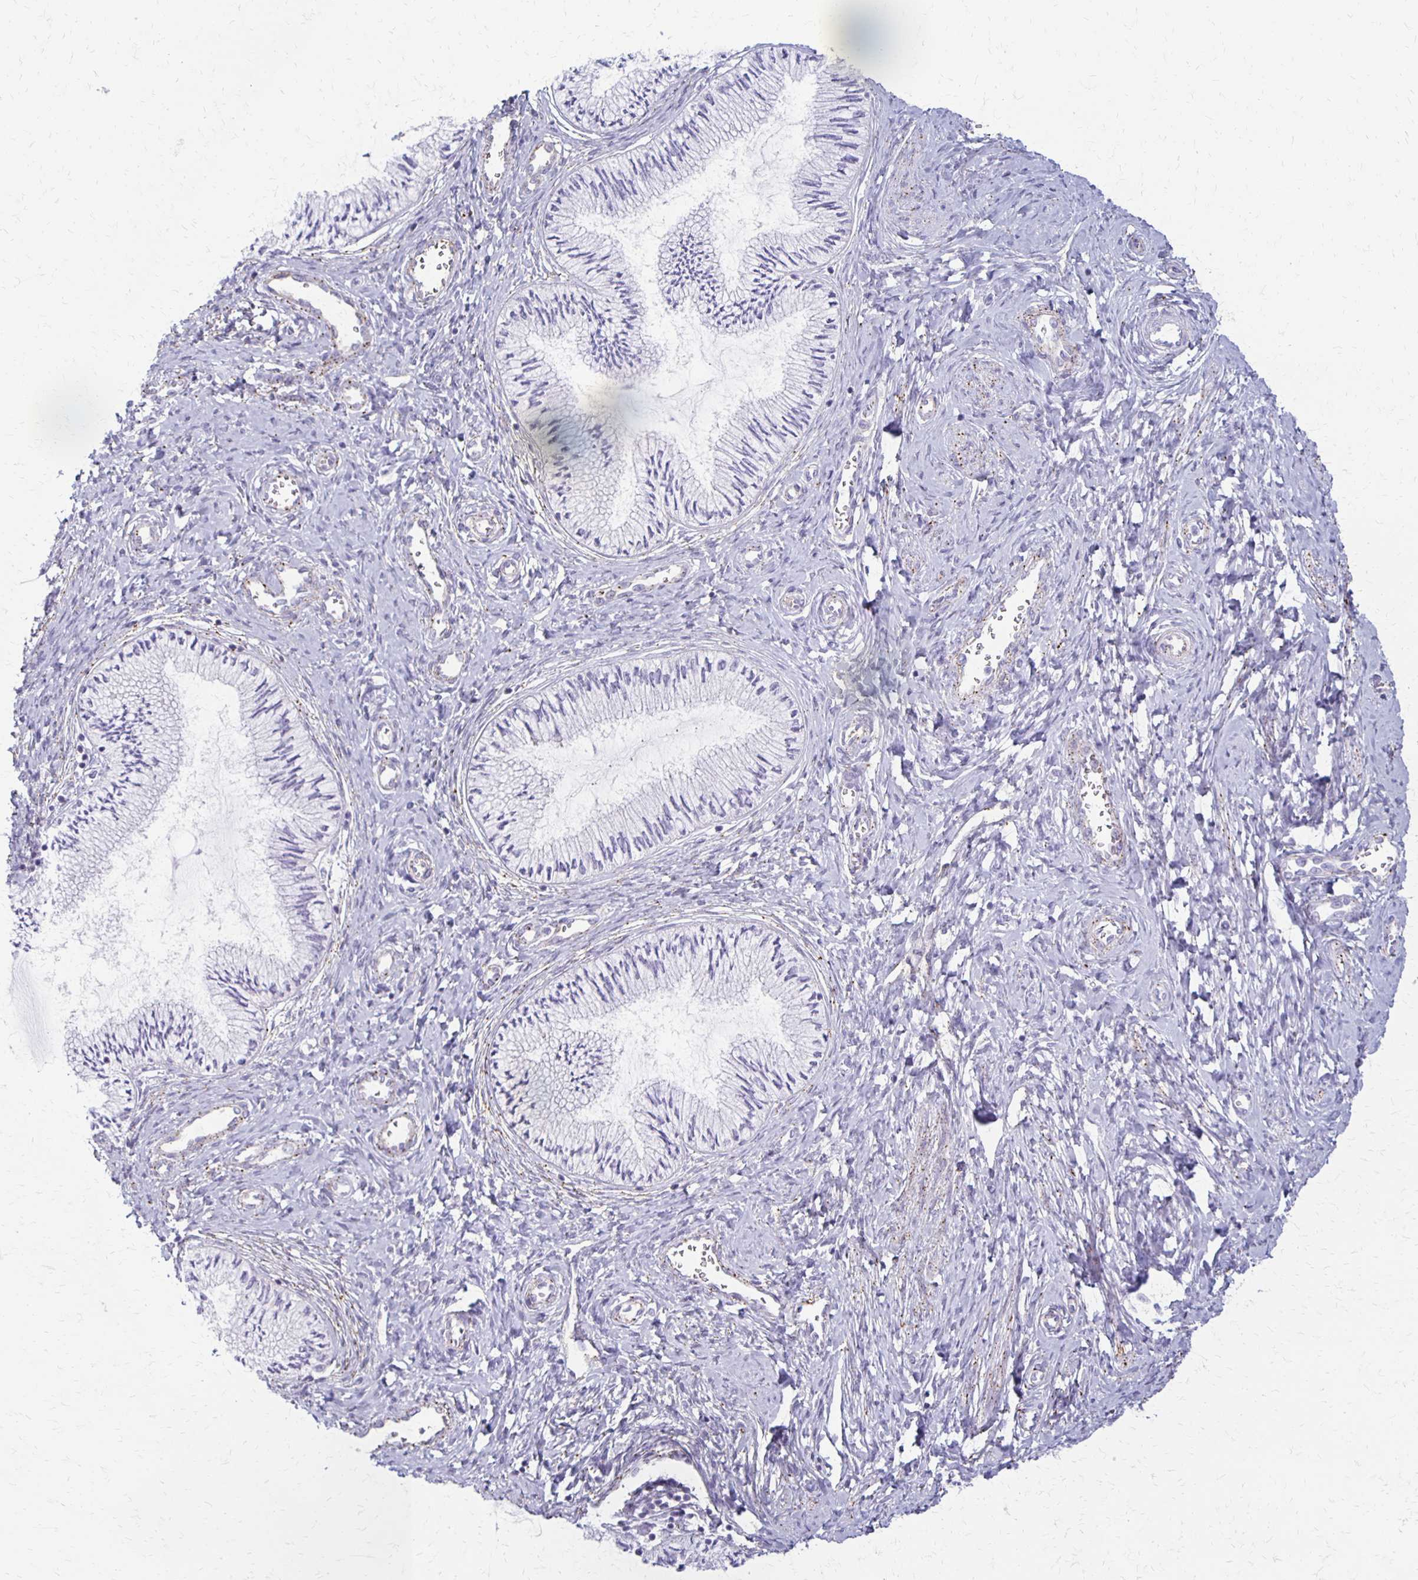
{"staining": {"intensity": "negative", "quantity": "none", "location": "none"}, "tissue": "cervix", "cell_type": "Glandular cells", "image_type": "normal", "snomed": [{"axis": "morphology", "description": "Normal tissue, NOS"}, {"axis": "topography", "description": "Cervix"}], "caption": "Human cervix stained for a protein using immunohistochemistry shows no positivity in glandular cells.", "gene": "RHOC", "patient": {"sex": "female", "age": 24}}